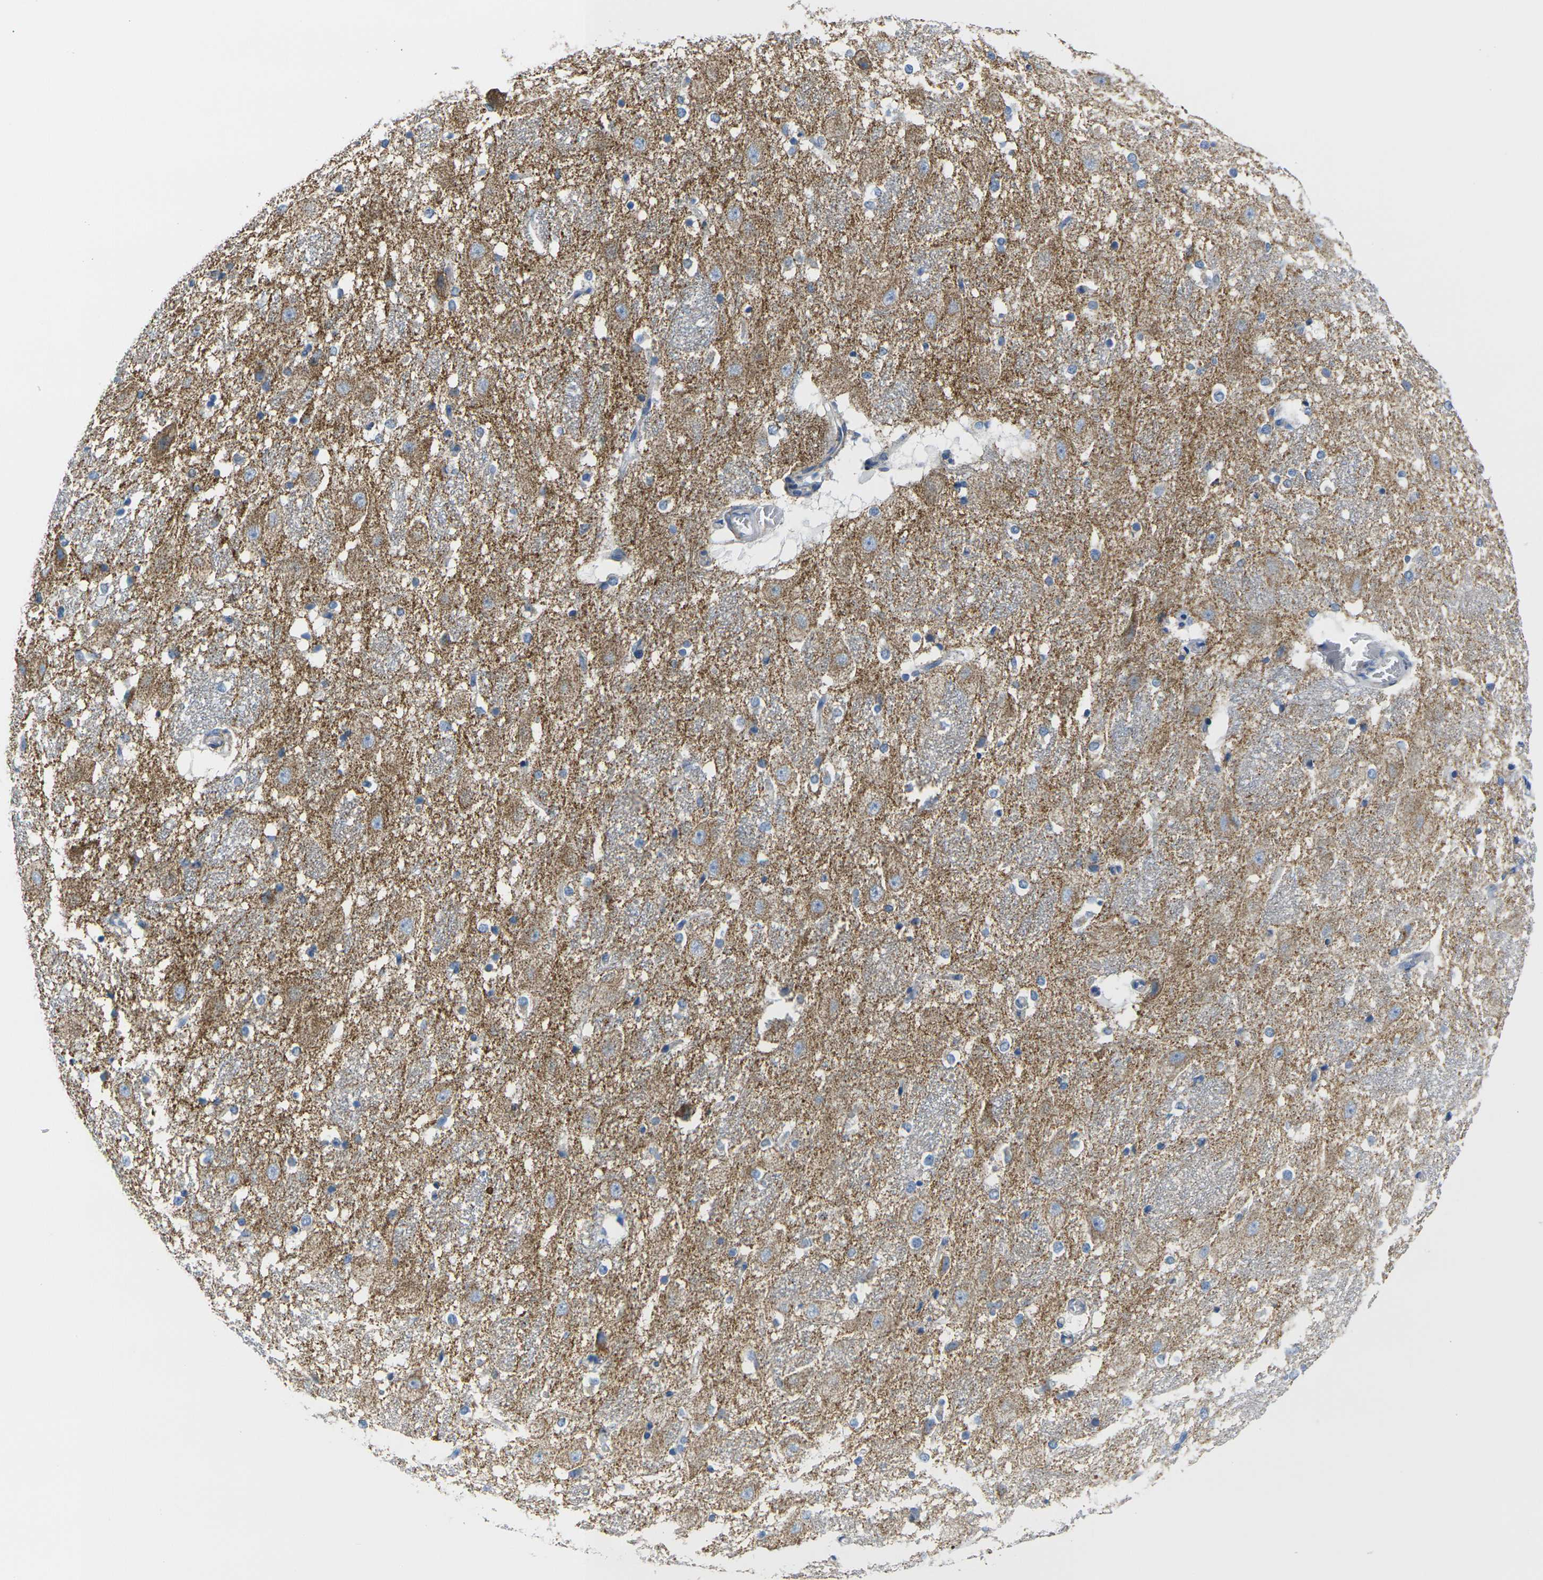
{"staining": {"intensity": "negative", "quantity": "none", "location": "none"}, "tissue": "hippocampus", "cell_type": "Glial cells", "image_type": "normal", "snomed": [{"axis": "morphology", "description": "Normal tissue, NOS"}, {"axis": "topography", "description": "Hippocampus"}], "caption": "This image is of benign hippocampus stained with IHC to label a protein in brown with the nuclei are counter-stained blue. There is no staining in glial cells.", "gene": "TMEM204", "patient": {"sex": "female", "age": 19}}